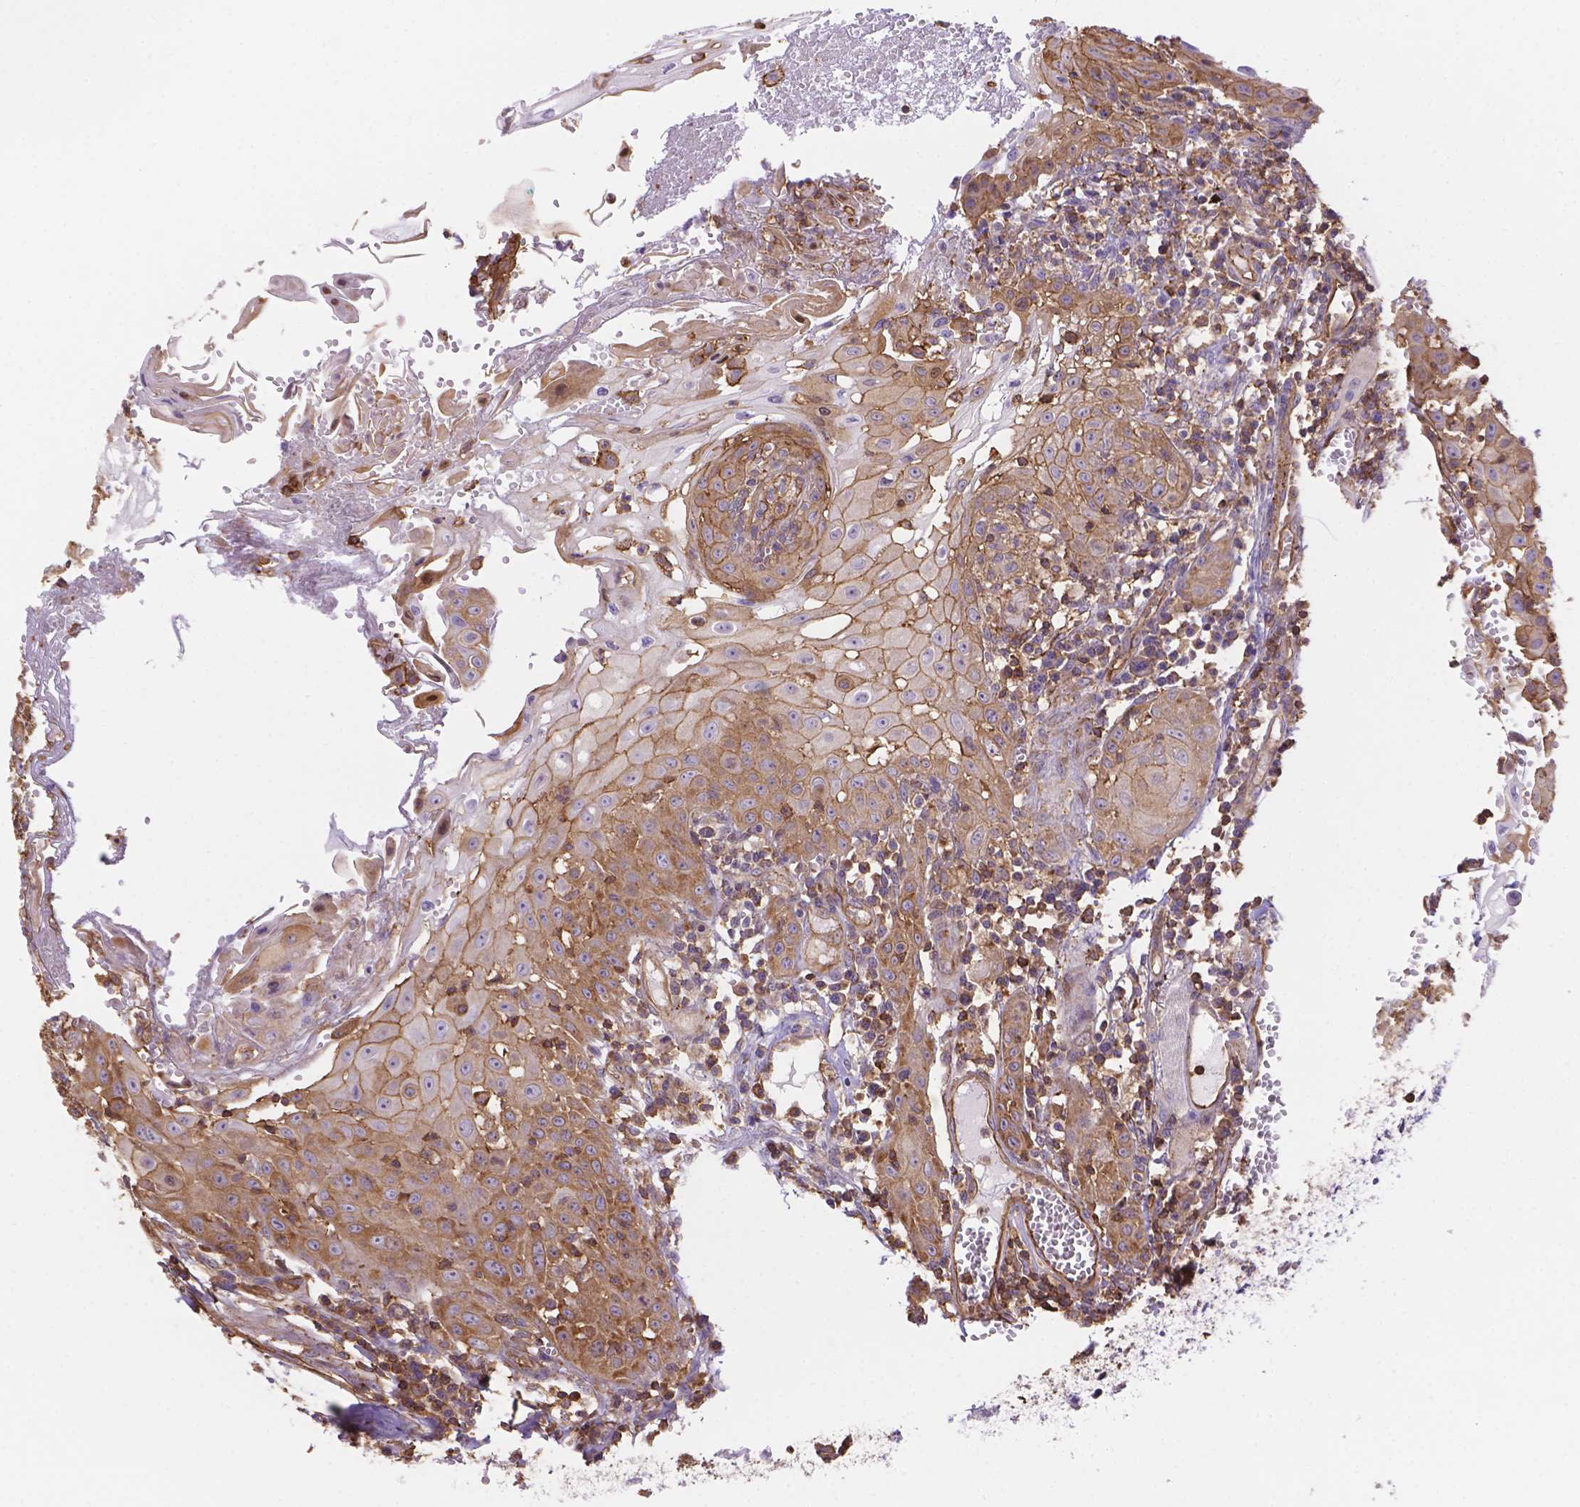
{"staining": {"intensity": "moderate", "quantity": "25%-75%", "location": "cytoplasmic/membranous"}, "tissue": "head and neck cancer", "cell_type": "Tumor cells", "image_type": "cancer", "snomed": [{"axis": "morphology", "description": "Squamous cell carcinoma, NOS"}, {"axis": "topography", "description": "Head-Neck"}], "caption": "A high-resolution image shows IHC staining of head and neck cancer (squamous cell carcinoma), which demonstrates moderate cytoplasmic/membranous expression in about 25%-75% of tumor cells.", "gene": "DMWD", "patient": {"sex": "female", "age": 80}}